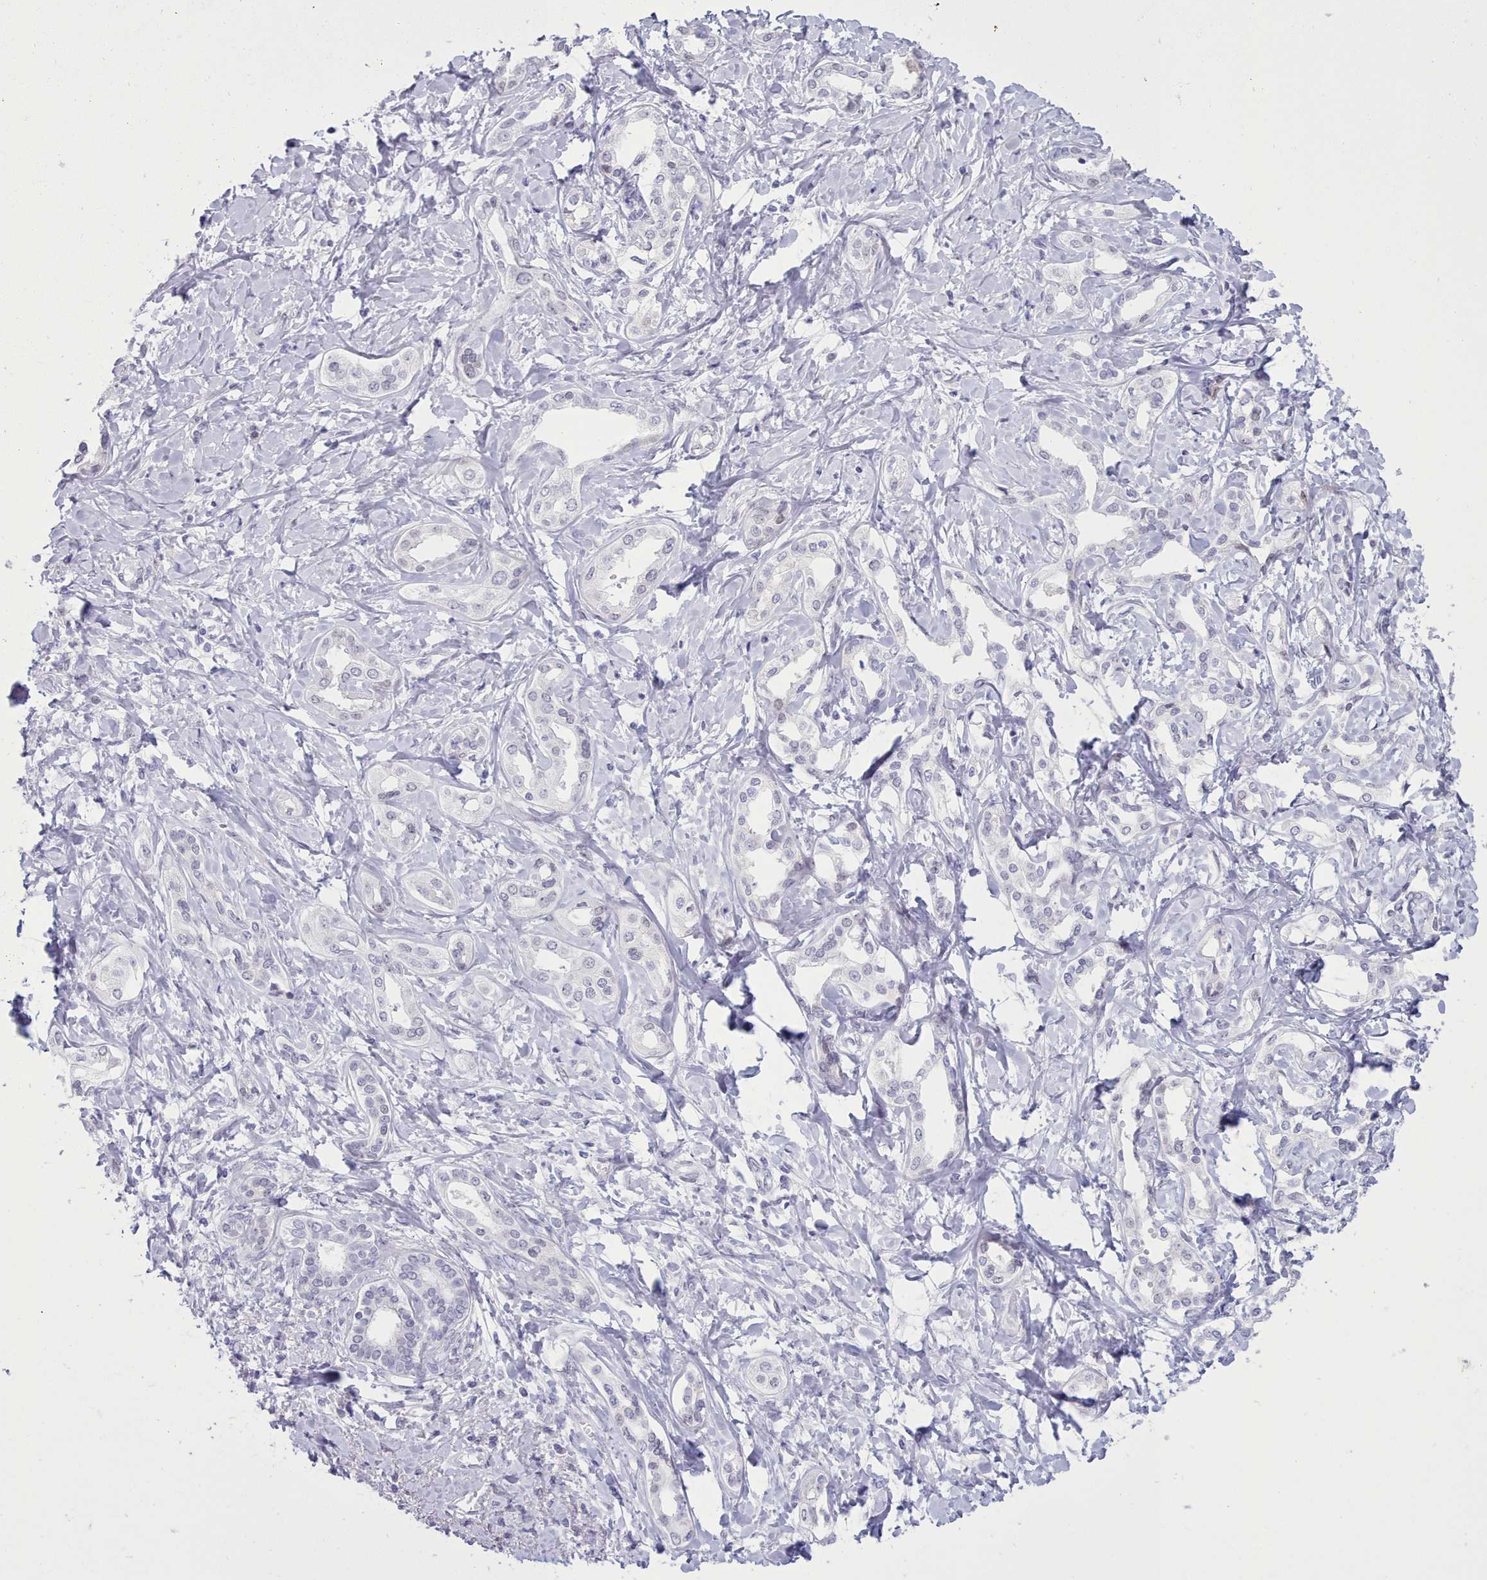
{"staining": {"intensity": "negative", "quantity": "none", "location": "none"}, "tissue": "liver cancer", "cell_type": "Tumor cells", "image_type": "cancer", "snomed": [{"axis": "morphology", "description": "Cholangiocarcinoma"}, {"axis": "topography", "description": "Liver"}], "caption": "The IHC image has no significant positivity in tumor cells of cholangiocarcinoma (liver) tissue.", "gene": "TMEM253", "patient": {"sex": "female", "age": 77}}